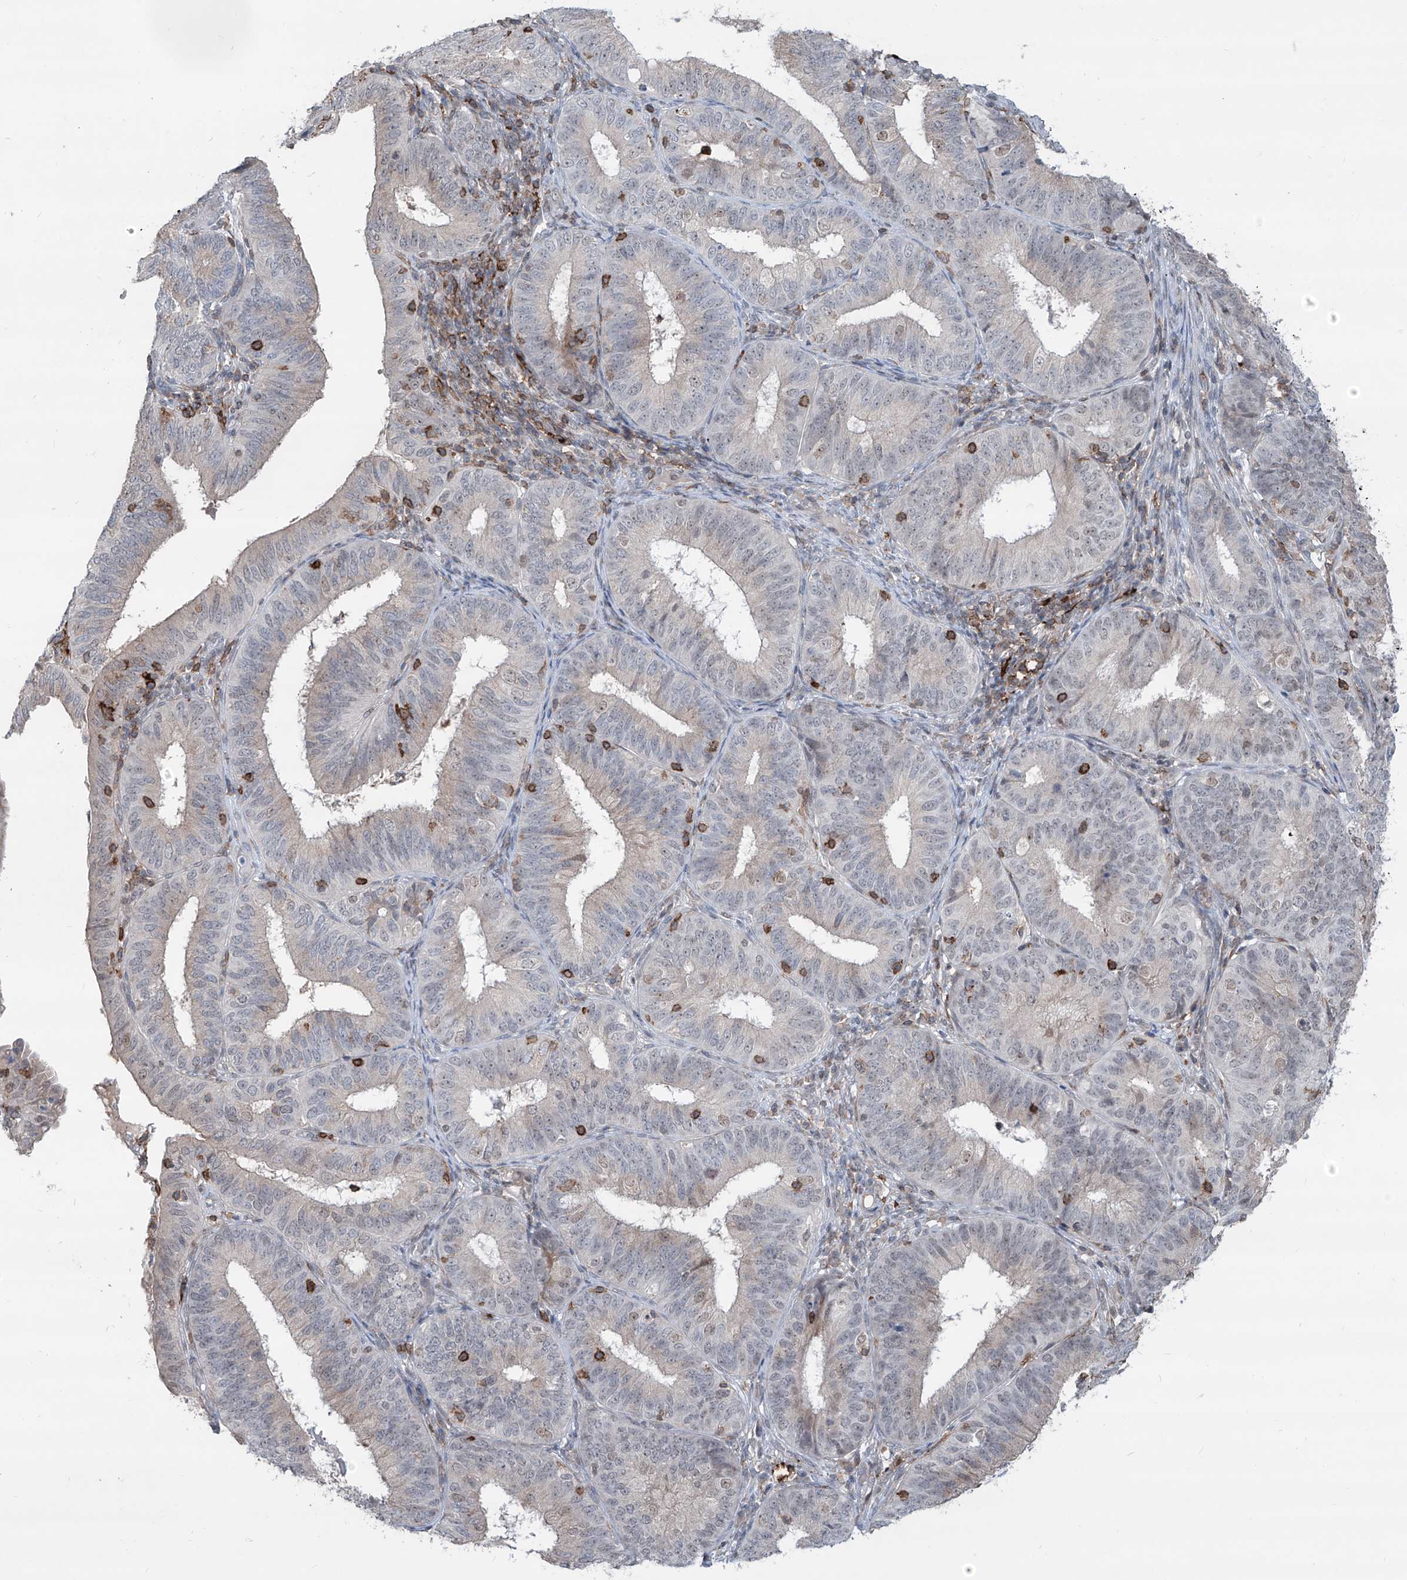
{"staining": {"intensity": "negative", "quantity": "none", "location": "none"}, "tissue": "endometrial cancer", "cell_type": "Tumor cells", "image_type": "cancer", "snomed": [{"axis": "morphology", "description": "Adenocarcinoma, NOS"}, {"axis": "topography", "description": "Endometrium"}], "caption": "Adenocarcinoma (endometrial) was stained to show a protein in brown. There is no significant positivity in tumor cells.", "gene": "ZBTB48", "patient": {"sex": "female", "age": 51}}